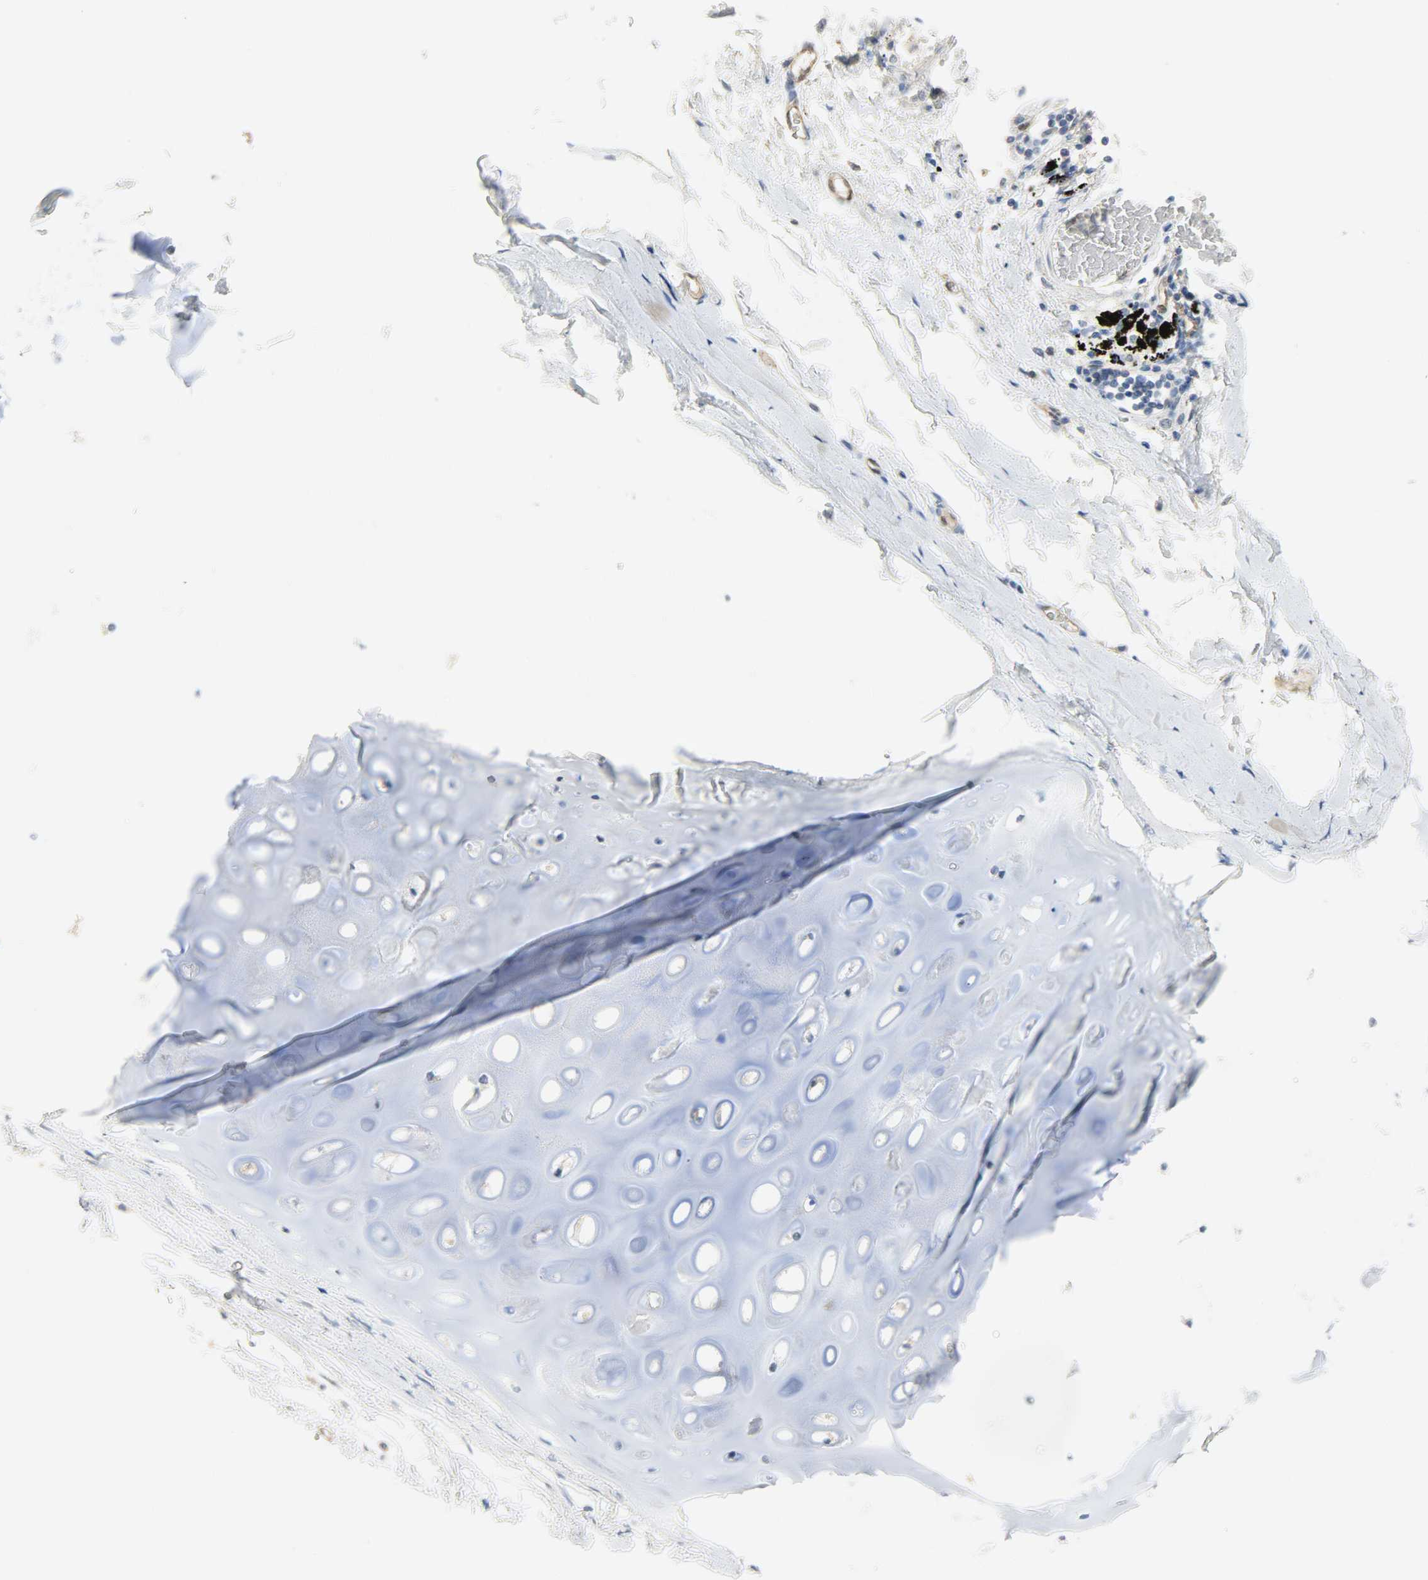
{"staining": {"intensity": "negative", "quantity": "none", "location": "none"}, "tissue": "bronchus", "cell_type": "Respiratory epithelial cells", "image_type": "normal", "snomed": [{"axis": "morphology", "description": "Normal tissue, NOS"}, {"axis": "topography", "description": "Bronchus"}, {"axis": "topography", "description": "Lung"}], "caption": "Immunohistochemical staining of normal bronchus reveals no significant expression in respiratory epithelial cells.", "gene": "FKBP1A", "patient": {"sex": "female", "age": 56}}